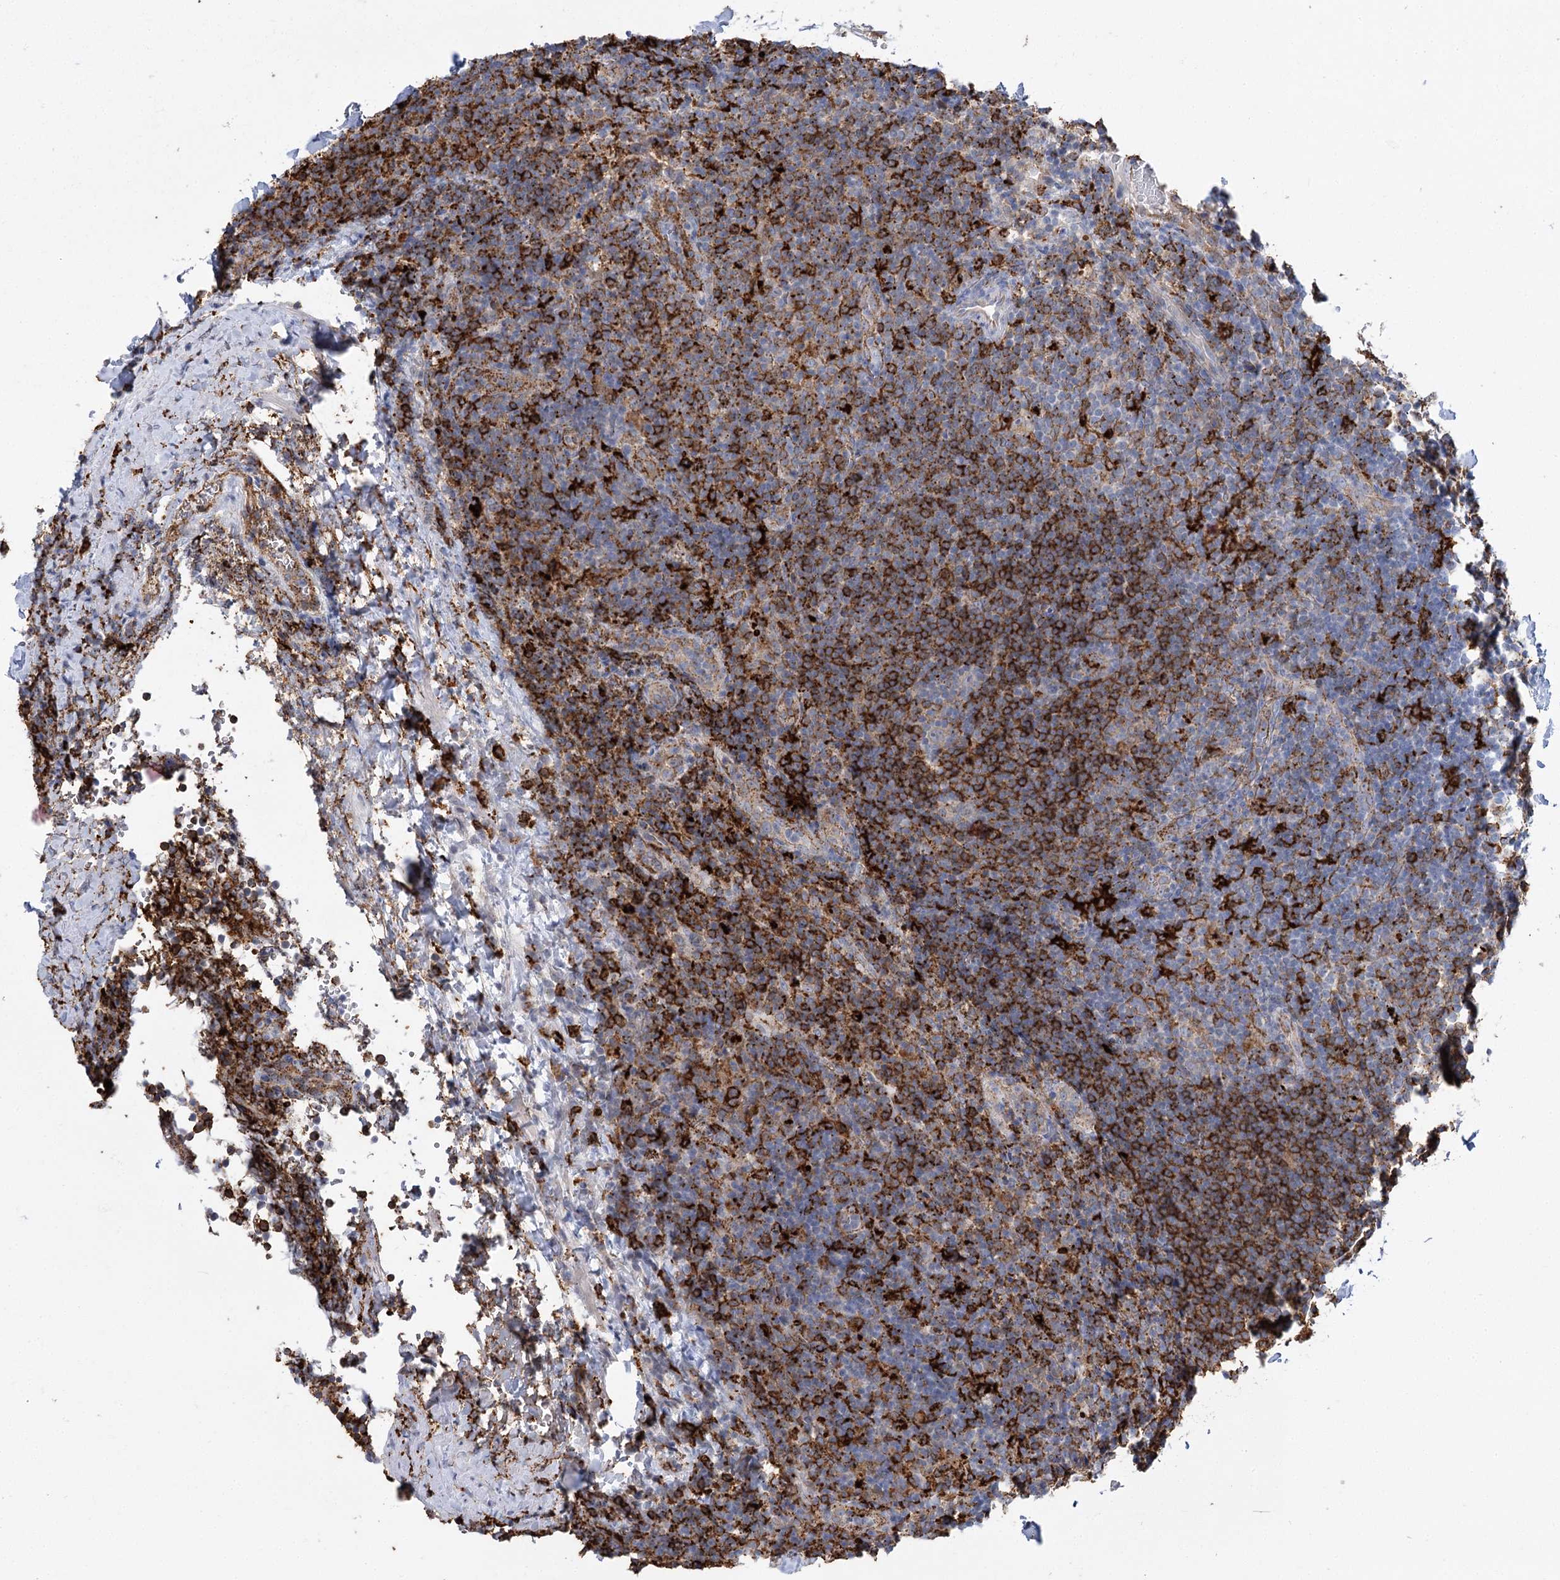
{"staining": {"intensity": "strong", "quantity": ">75%", "location": "cytoplasmic/membranous"}, "tissue": "lymphoma", "cell_type": "Tumor cells", "image_type": "cancer", "snomed": [{"axis": "morphology", "description": "Hodgkin's disease, NOS"}, {"axis": "topography", "description": "Lymph node"}], "caption": "Lymphoma stained for a protein displays strong cytoplasmic/membranous positivity in tumor cells. Immunohistochemistry stains the protein in brown and the nuclei are stained blue.", "gene": "PIWIL4", "patient": {"sex": "female", "age": 57}}